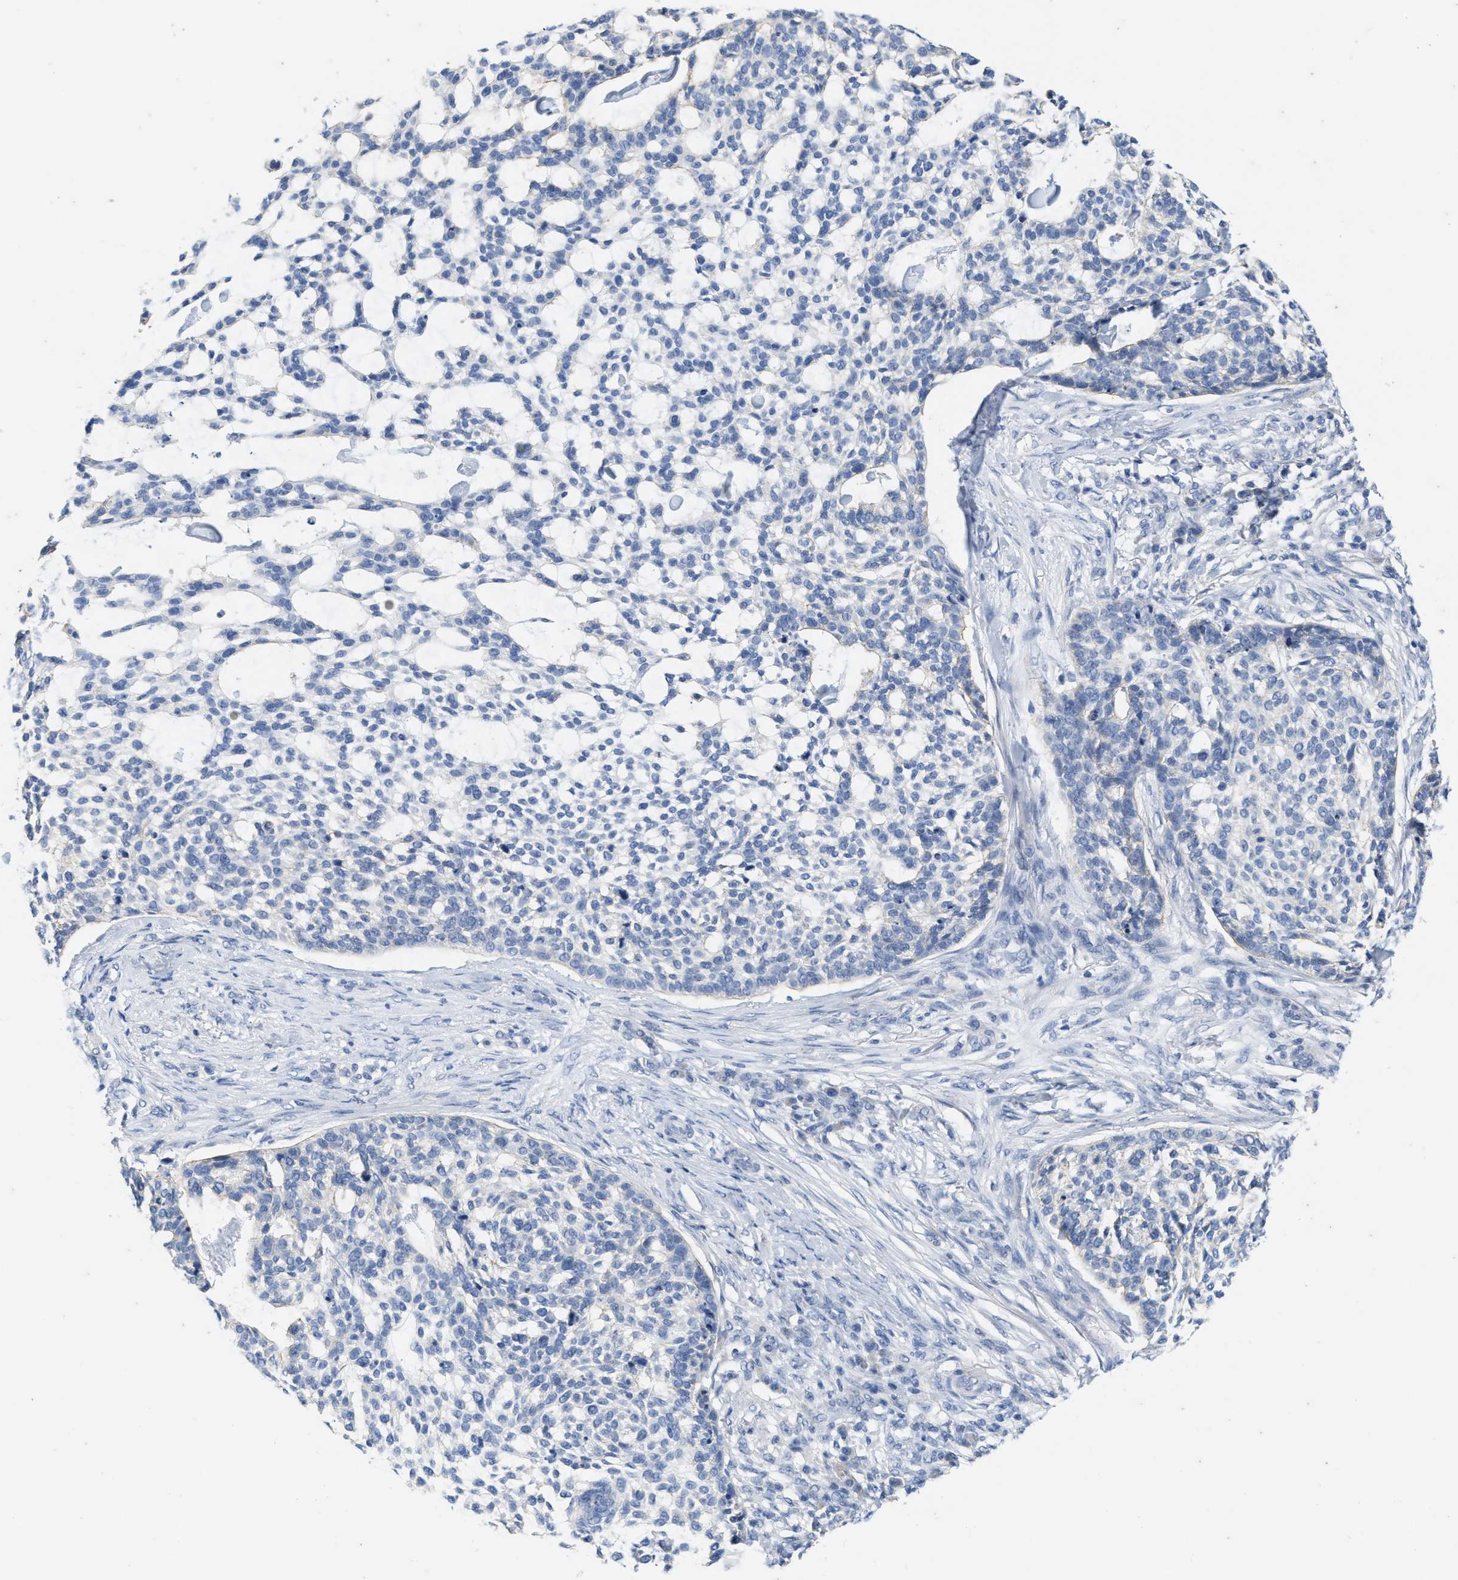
{"staining": {"intensity": "negative", "quantity": "none", "location": "none"}, "tissue": "skin cancer", "cell_type": "Tumor cells", "image_type": "cancer", "snomed": [{"axis": "morphology", "description": "Basal cell carcinoma"}, {"axis": "topography", "description": "Skin"}], "caption": "The photomicrograph demonstrates no significant staining in tumor cells of skin cancer (basal cell carcinoma).", "gene": "ABCB11", "patient": {"sex": "female", "age": 64}}